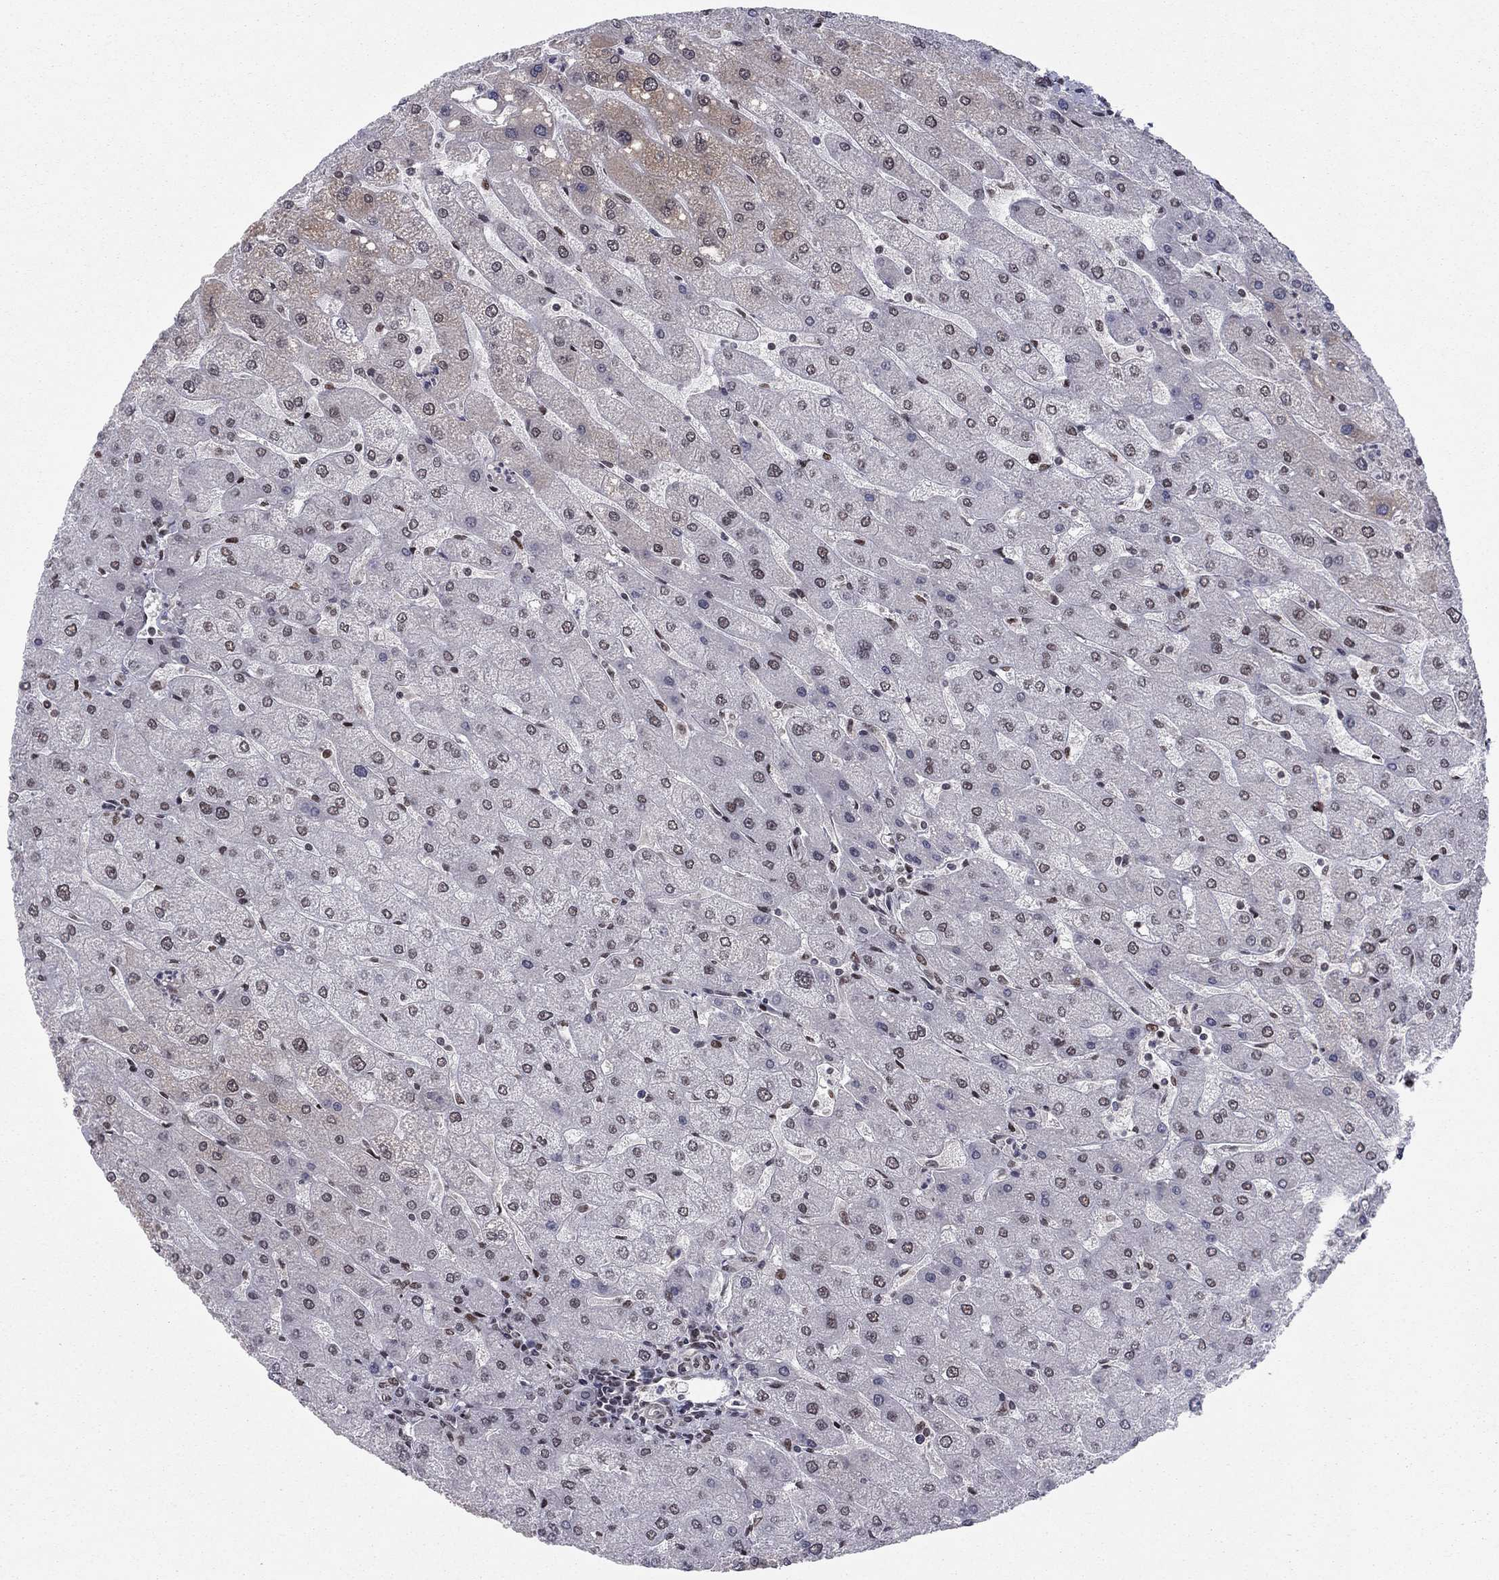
{"staining": {"intensity": "negative", "quantity": "none", "location": "none"}, "tissue": "liver", "cell_type": "Cholangiocytes", "image_type": "normal", "snomed": [{"axis": "morphology", "description": "Normal tissue, NOS"}, {"axis": "topography", "description": "Liver"}], "caption": "There is no significant expression in cholangiocytes of liver. The staining was performed using DAB to visualize the protein expression in brown, while the nuclei were stained in blue with hematoxylin (Magnification: 20x).", "gene": "USP54", "patient": {"sex": "male", "age": 67}}